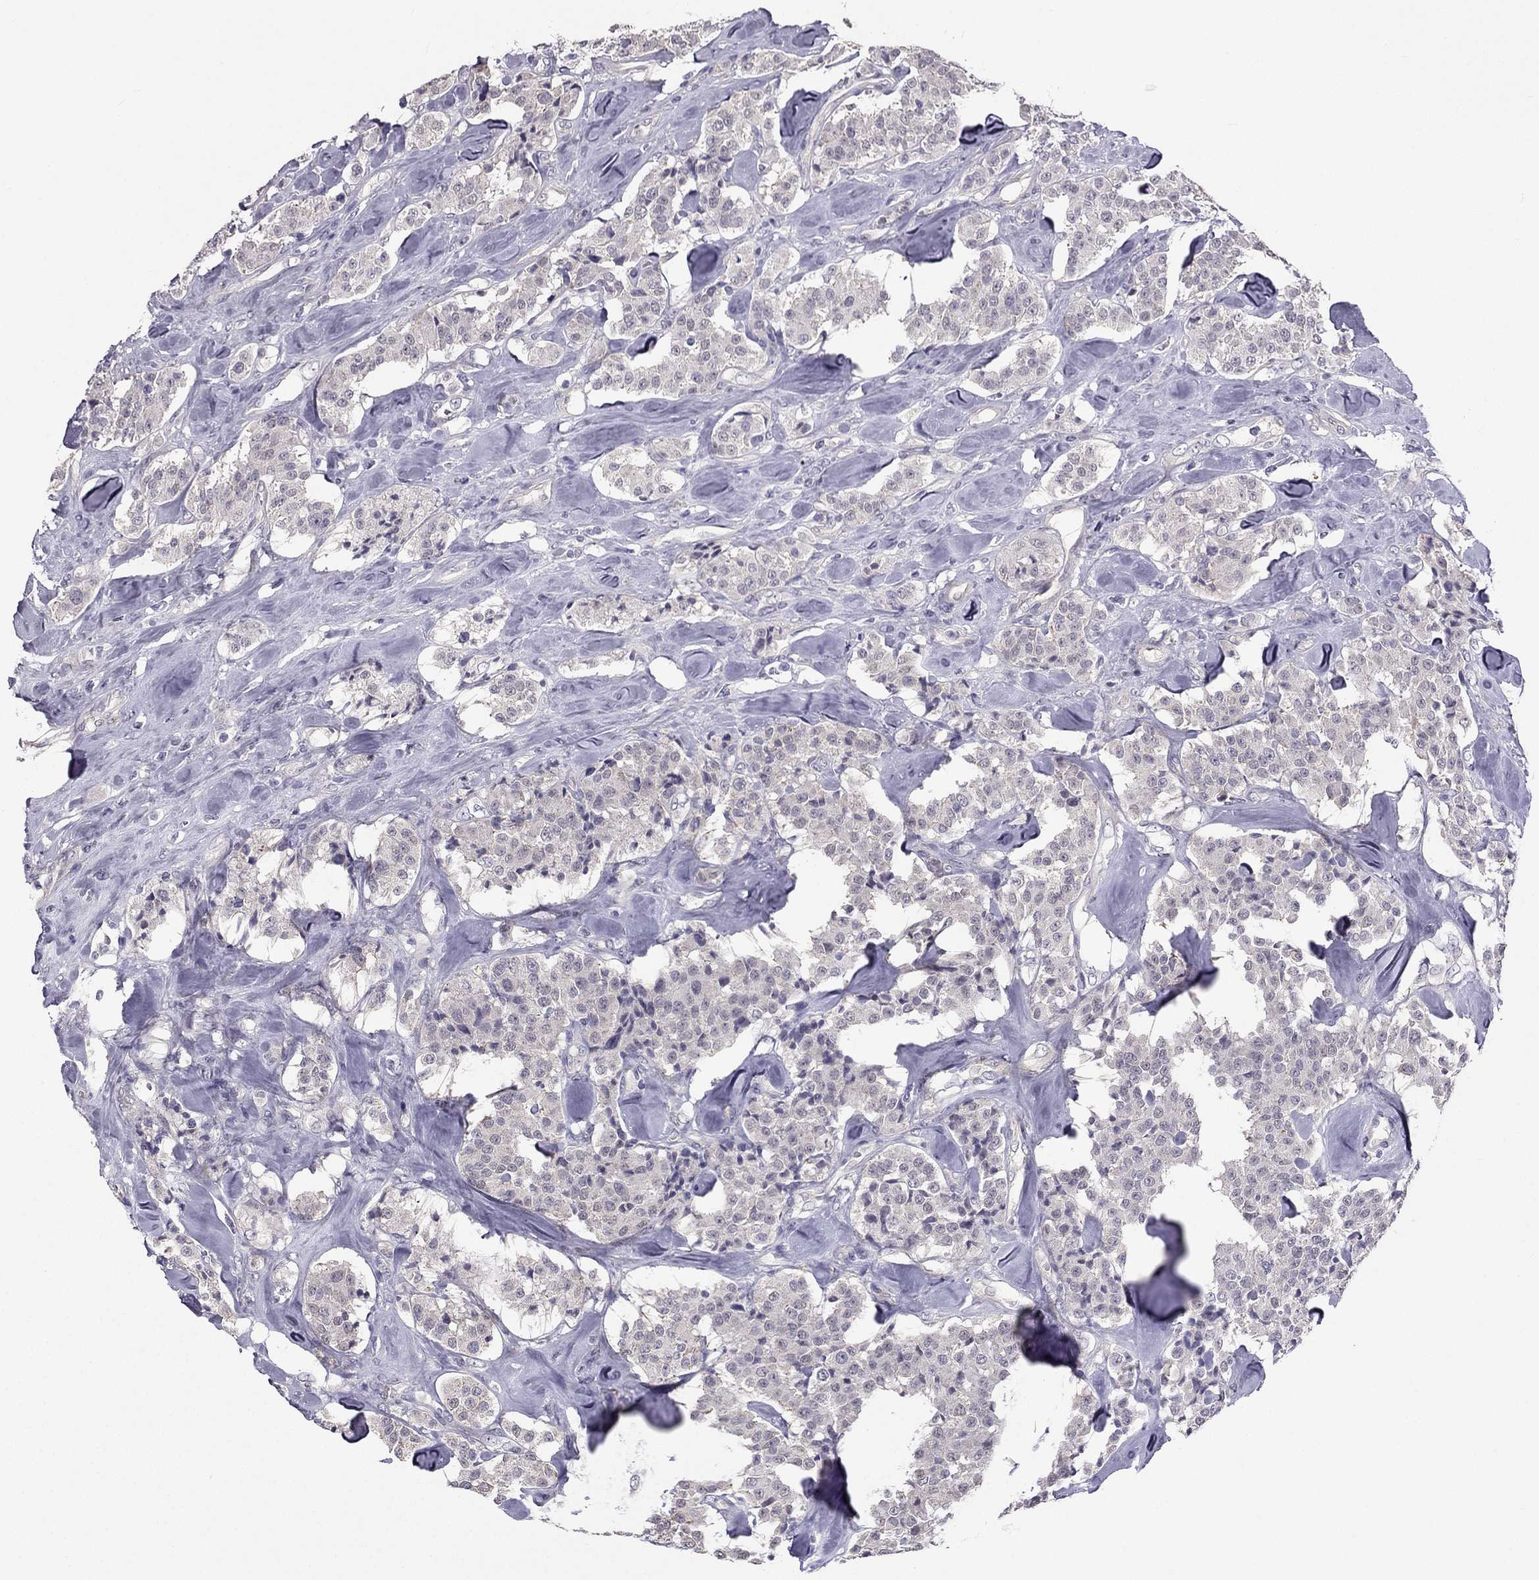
{"staining": {"intensity": "negative", "quantity": "none", "location": "none"}, "tissue": "carcinoid", "cell_type": "Tumor cells", "image_type": "cancer", "snomed": [{"axis": "morphology", "description": "Carcinoid, malignant, NOS"}, {"axis": "topography", "description": "Pancreas"}], "caption": "Malignant carcinoid stained for a protein using immunohistochemistry (IHC) displays no expression tumor cells.", "gene": "HSFX1", "patient": {"sex": "male", "age": 41}}